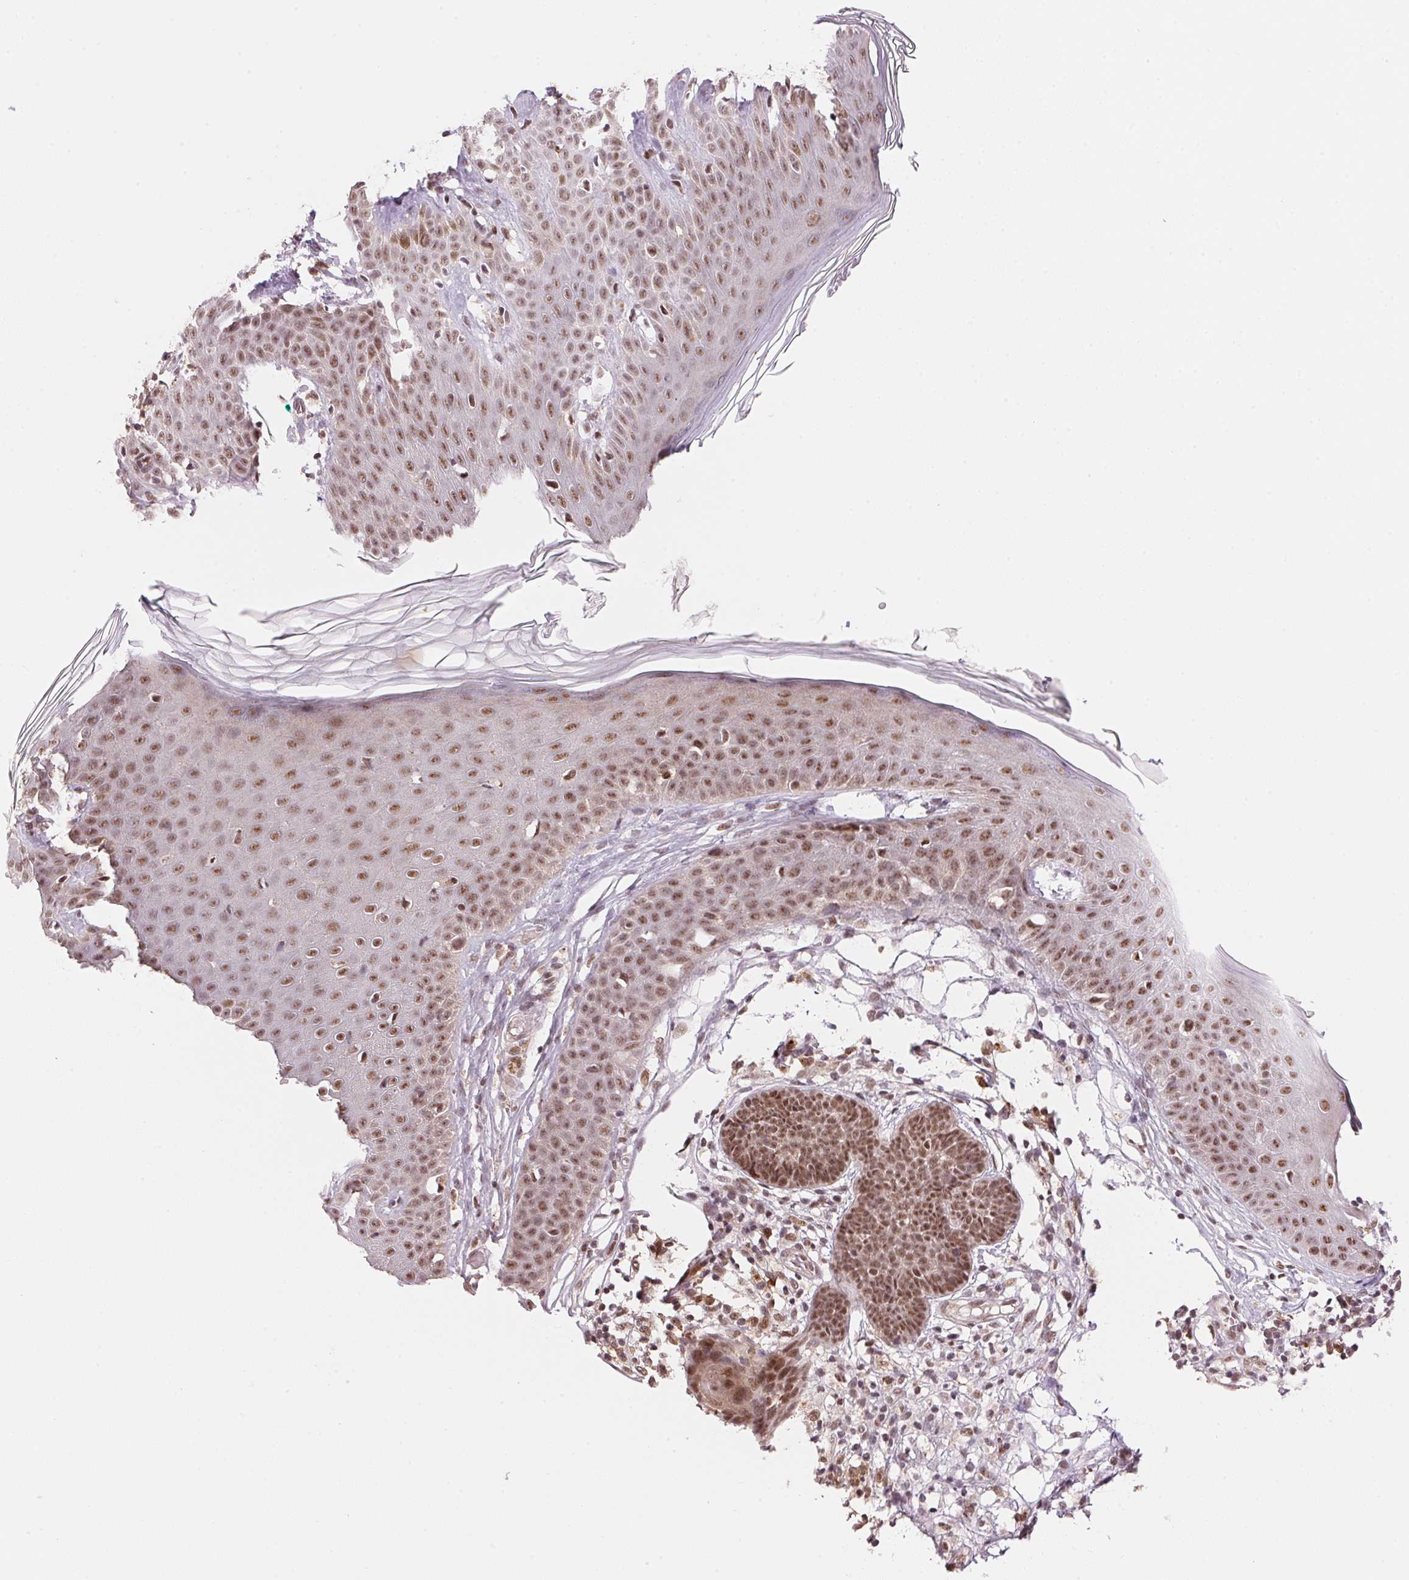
{"staining": {"intensity": "moderate", "quantity": ">75%", "location": "nuclear"}, "tissue": "skin cancer", "cell_type": "Tumor cells", "image_type": "cancer", "snomed": [{"axis": "morphology", "description": "Basal cell carcinoma"}, {"axis": "topography", "description": "Skin"}], "caption": "A medium amount of moderate nuclear expression is identified in approximately >75% of tumor cells in basal cell carcinoma (skin) tissue.", "gene": "HNRNPDL", "patient": {"sex": "male", "age": 85}}